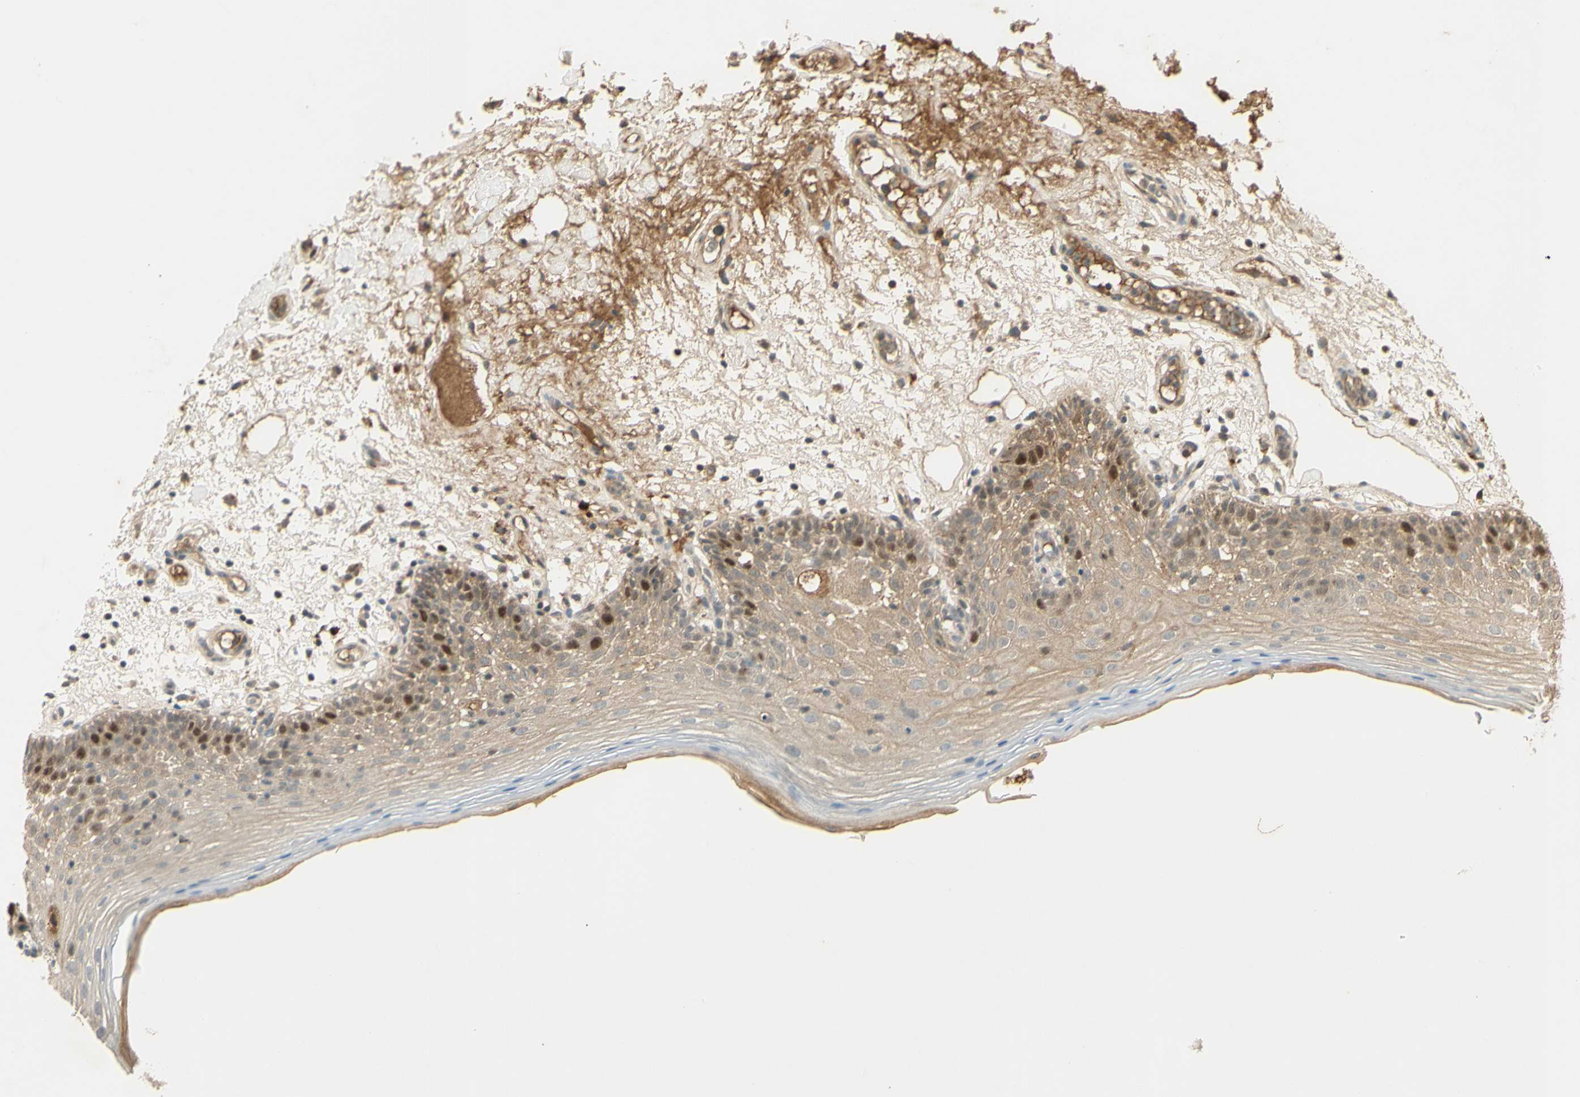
{"staining": {"intensity": "strong", "quantity": "<25%", "location": "nuclear"}, "tissue": "oral mucosa", "cell_type": "Squamous epithelial cells", "image_type": "normal", "snomed": [{"axis": "morphology", "description": "Normal tissue, NOS"}, {"axis": "morphology", "description": "Squamous cell carcinoma, NOS"}, {"axis": "topography", "description": "Skeletal muscle"}, {"axis": "topography", "description": "Oral tissue"}, {"axis": "topography", "description": "Head-Neck"}], "caption": "IHC micrograph of unremarkable oral mucosa: oral mucosa stained using immunohistochemistry (IHC) displays medium levels of strong protein expression localized specifically in the nuclear of squamous epithelial cells, appearing as a nuclear brown color.", "gene": "RAD18", "patient": {"sex": "male", "age": 71}}